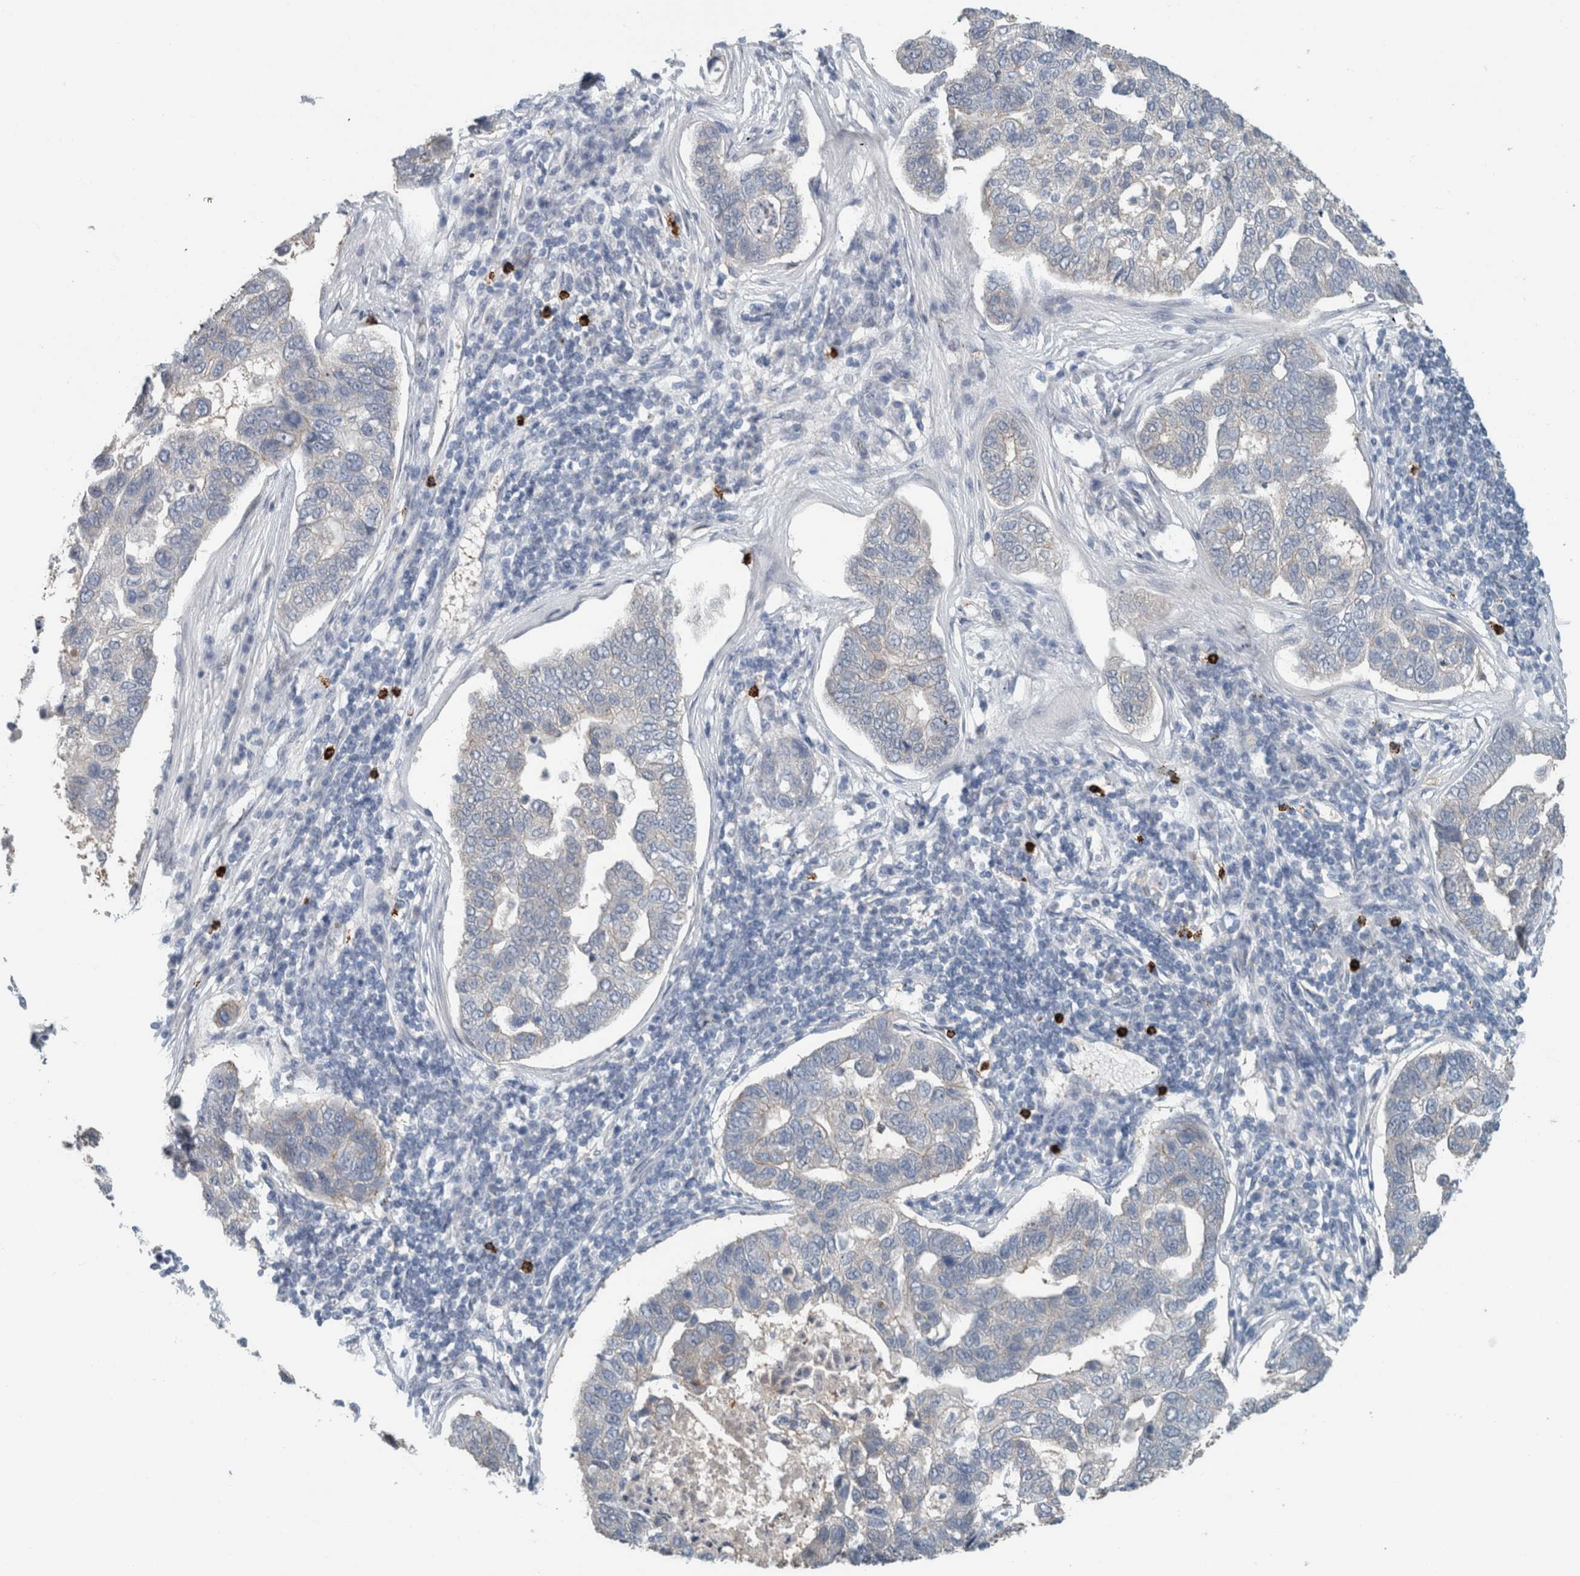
{"staining": {"intensity": "negative", "quantity": "none", "location": "none"}, "tissue": "pancreatic cancer", "cell_type": "Tumor cells", "image_type": "cancer", "snomed": [{"axis": "morphology", "description": "Adenocarcinoma, NOS"}, {"axis": "topography", "description": "Pancreas"}], "caption": "This is a histopathology image of immunohistochemistry staining of pancreatic cancer, which shows no positivity in tumor cells.", "gene": "CRAT", "patient": {"sex": "female", "age": 61}}